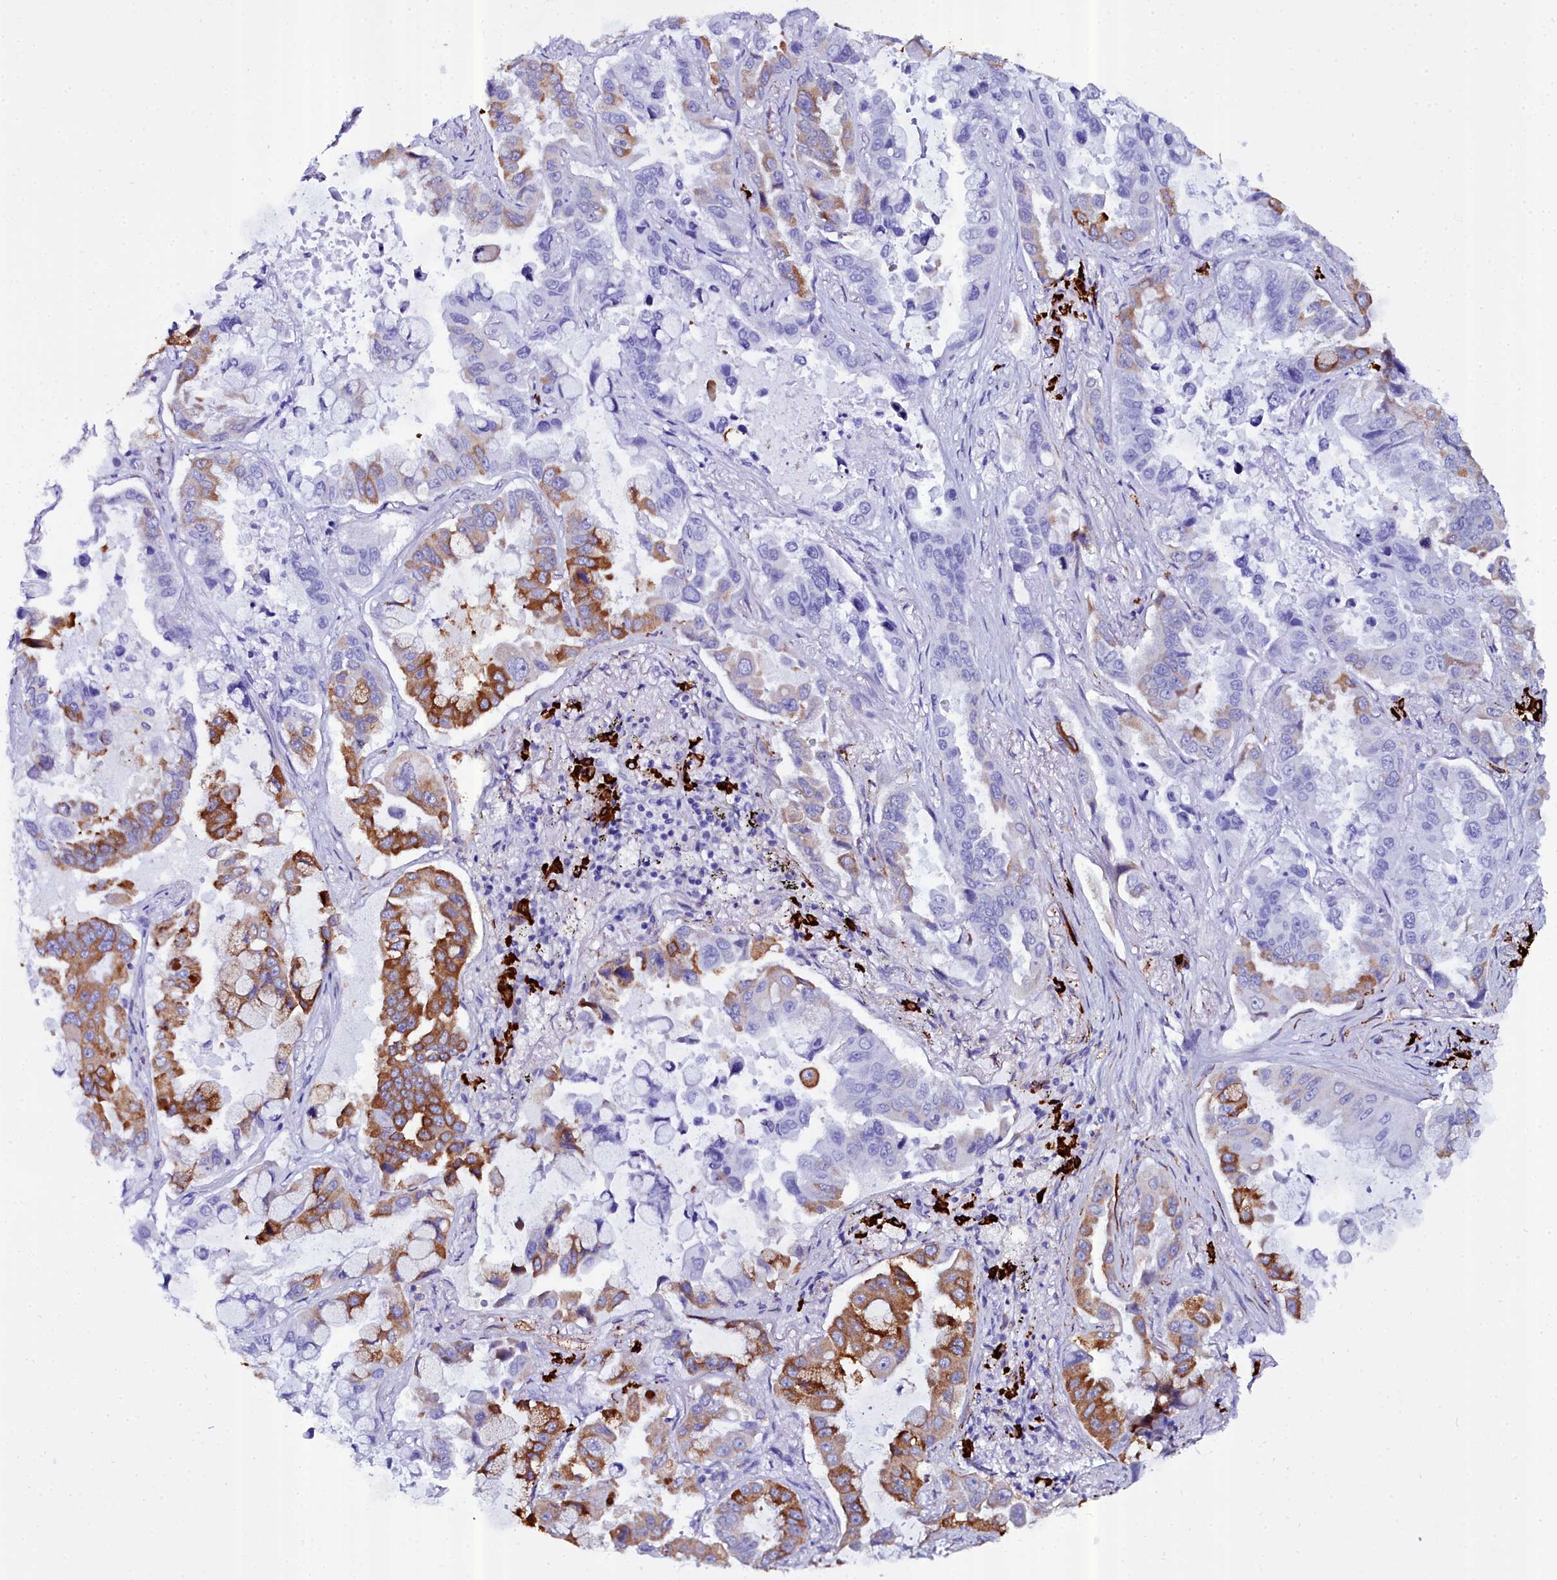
{"staining": {"intensity": "strong", "quantity": "<25%", "location": "cytoplasmic/membranous"}, "tissue": "lung cancer", "cell_type": "Tumor cells", "image_type": "cancer", "snomed": [{"axis": "morphology", "description": "Adenocarcinoma, NOS"}, {"axis": "topography", "description": "Lung"}], "caption": "Immunohistochemical staining of human lung adenocarcinoma demonstrates strong cytoplasmic/membranous protein positivity in about <25% of tumor cells.", "gene": "TXNDC5", "patient": {"sex": "male", "age": 64}}